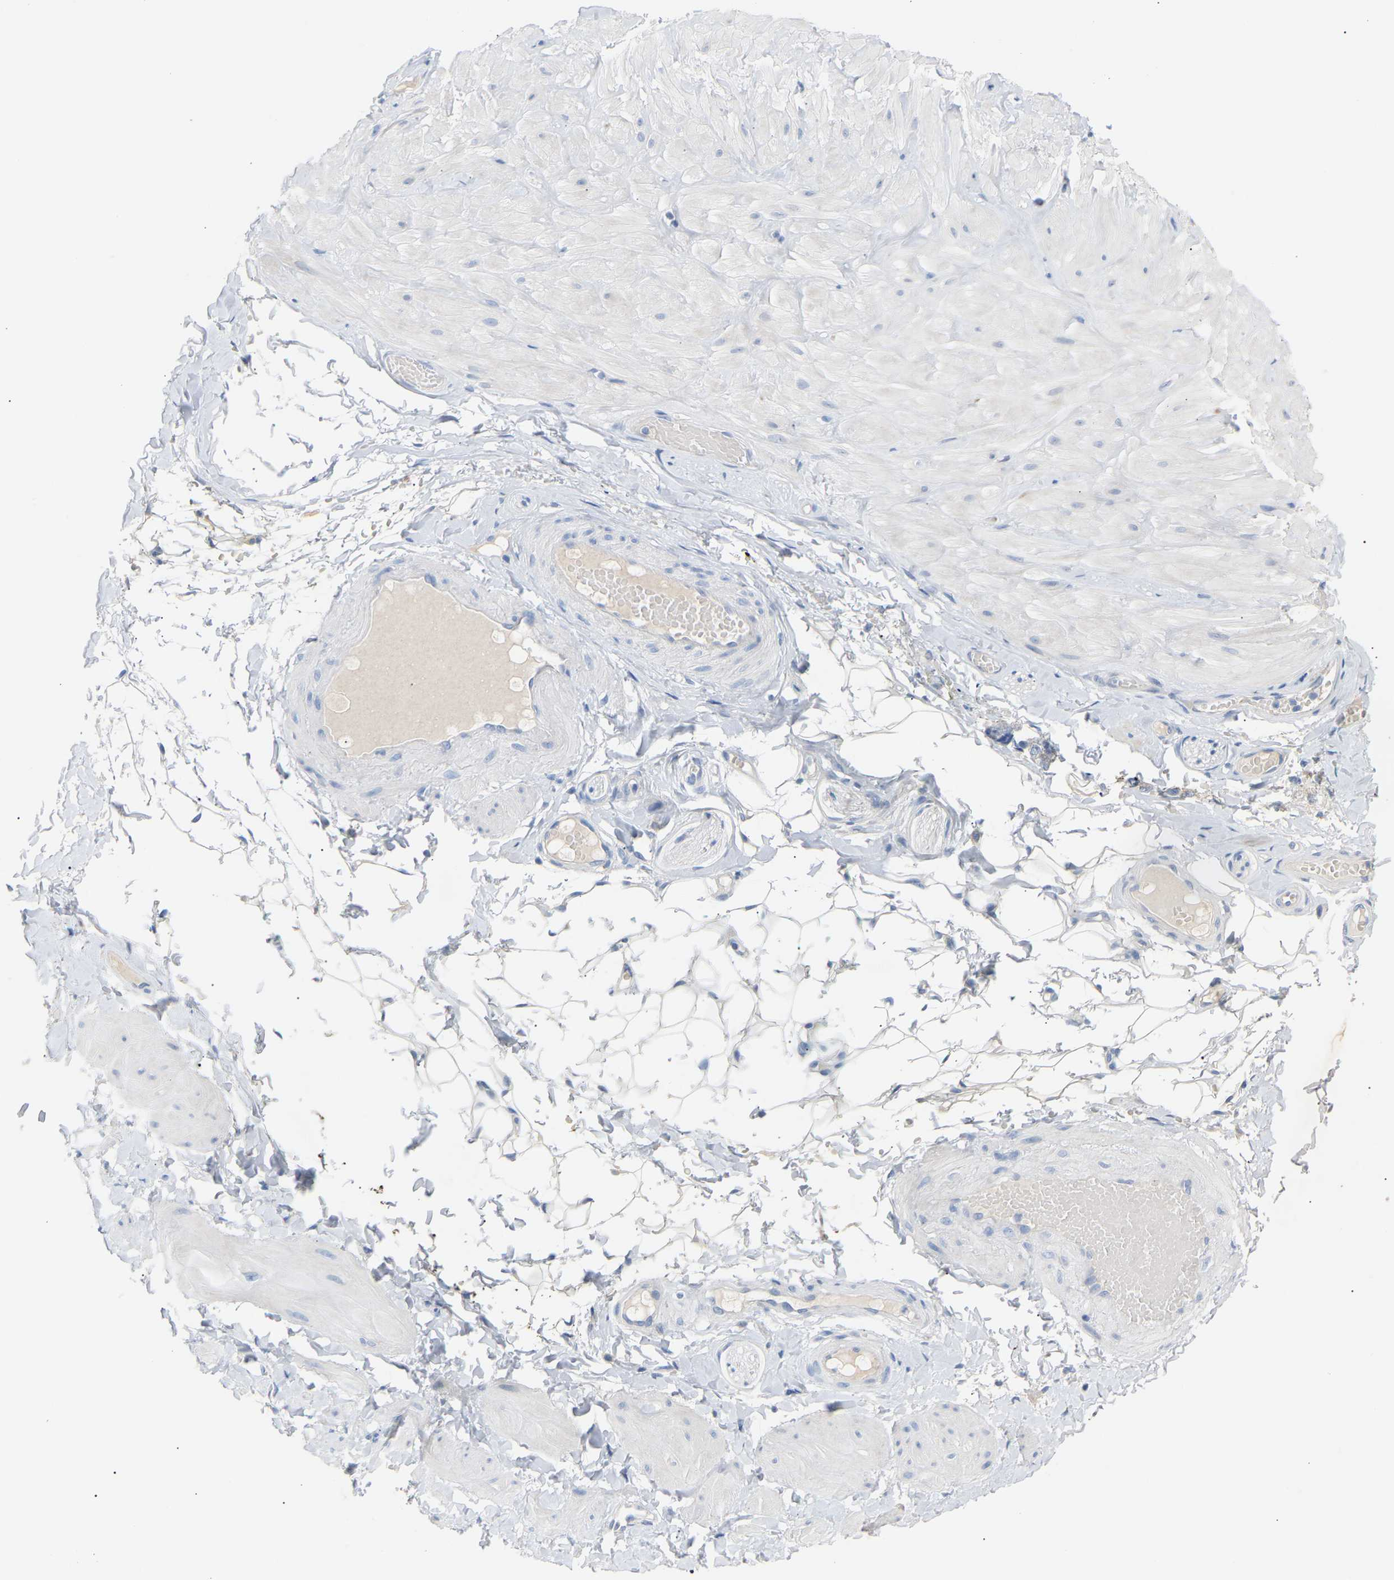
{"staining": {"intensity": "negative", "quantity": "none", "location": "none"}, "tissue": "adipose tissue", "cell_type": "Adipocytes", "image_type": "normal", "snomed": [{"axis": "morphology", "description": "Normal tissue, NOS"}, {"axis": "topography", "description": "Adipose tissue"}, {"axis": "topography", "description": "Vascular tissue"}, {"axis": "topography", "description": "Peripheral nerve tissue"}], "caption": "This is an immunohistochemistry micrograph of unremarkable adipose tissue. There is no positivity in adipocytes.", "gene": "PEX1", "patient": {"sex": "male", "age": 25}}